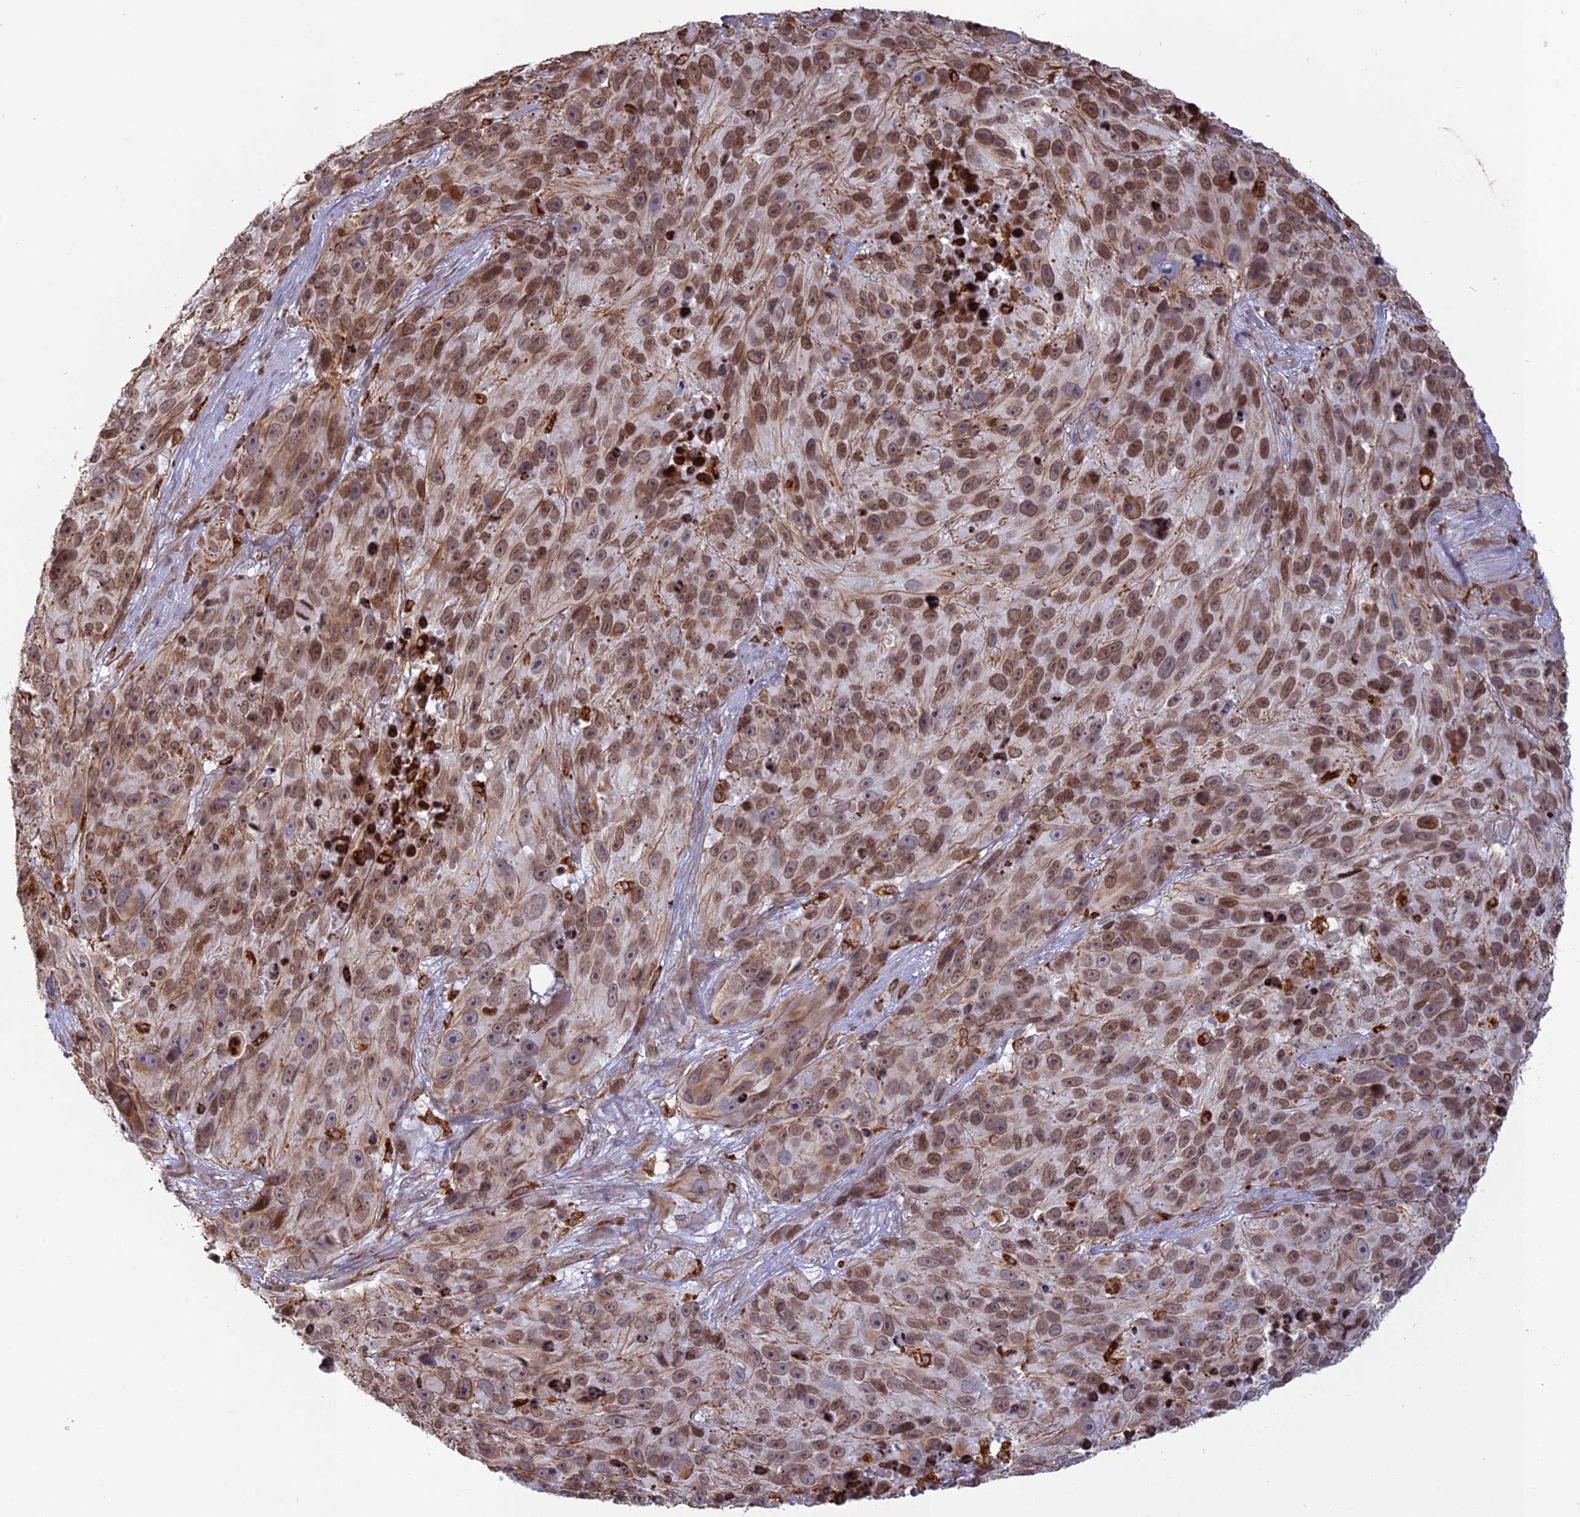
{"staining": {"intensity": "weak", "quantity": "25%-75%", "location": "cytoplasmic/membranous,nuclear"}, "tissue": "melanoma", "cell_type": "Tumor cells", "image_type": "cancer", "snomed": [{"axis": "morphology", "description": "Malignant melanoma, NOS"}, {"axis": "topography", "description": "Skin"}], "caption": "Immunohistochemical staining of human malignant melanoma shows low levels of weak cytoplasmic/membranous and nuclear protein positivity in approximately 25%-75% of tumor cells.", "gene": "APOBR", "patient": {"sex": "male", "age": 84}}